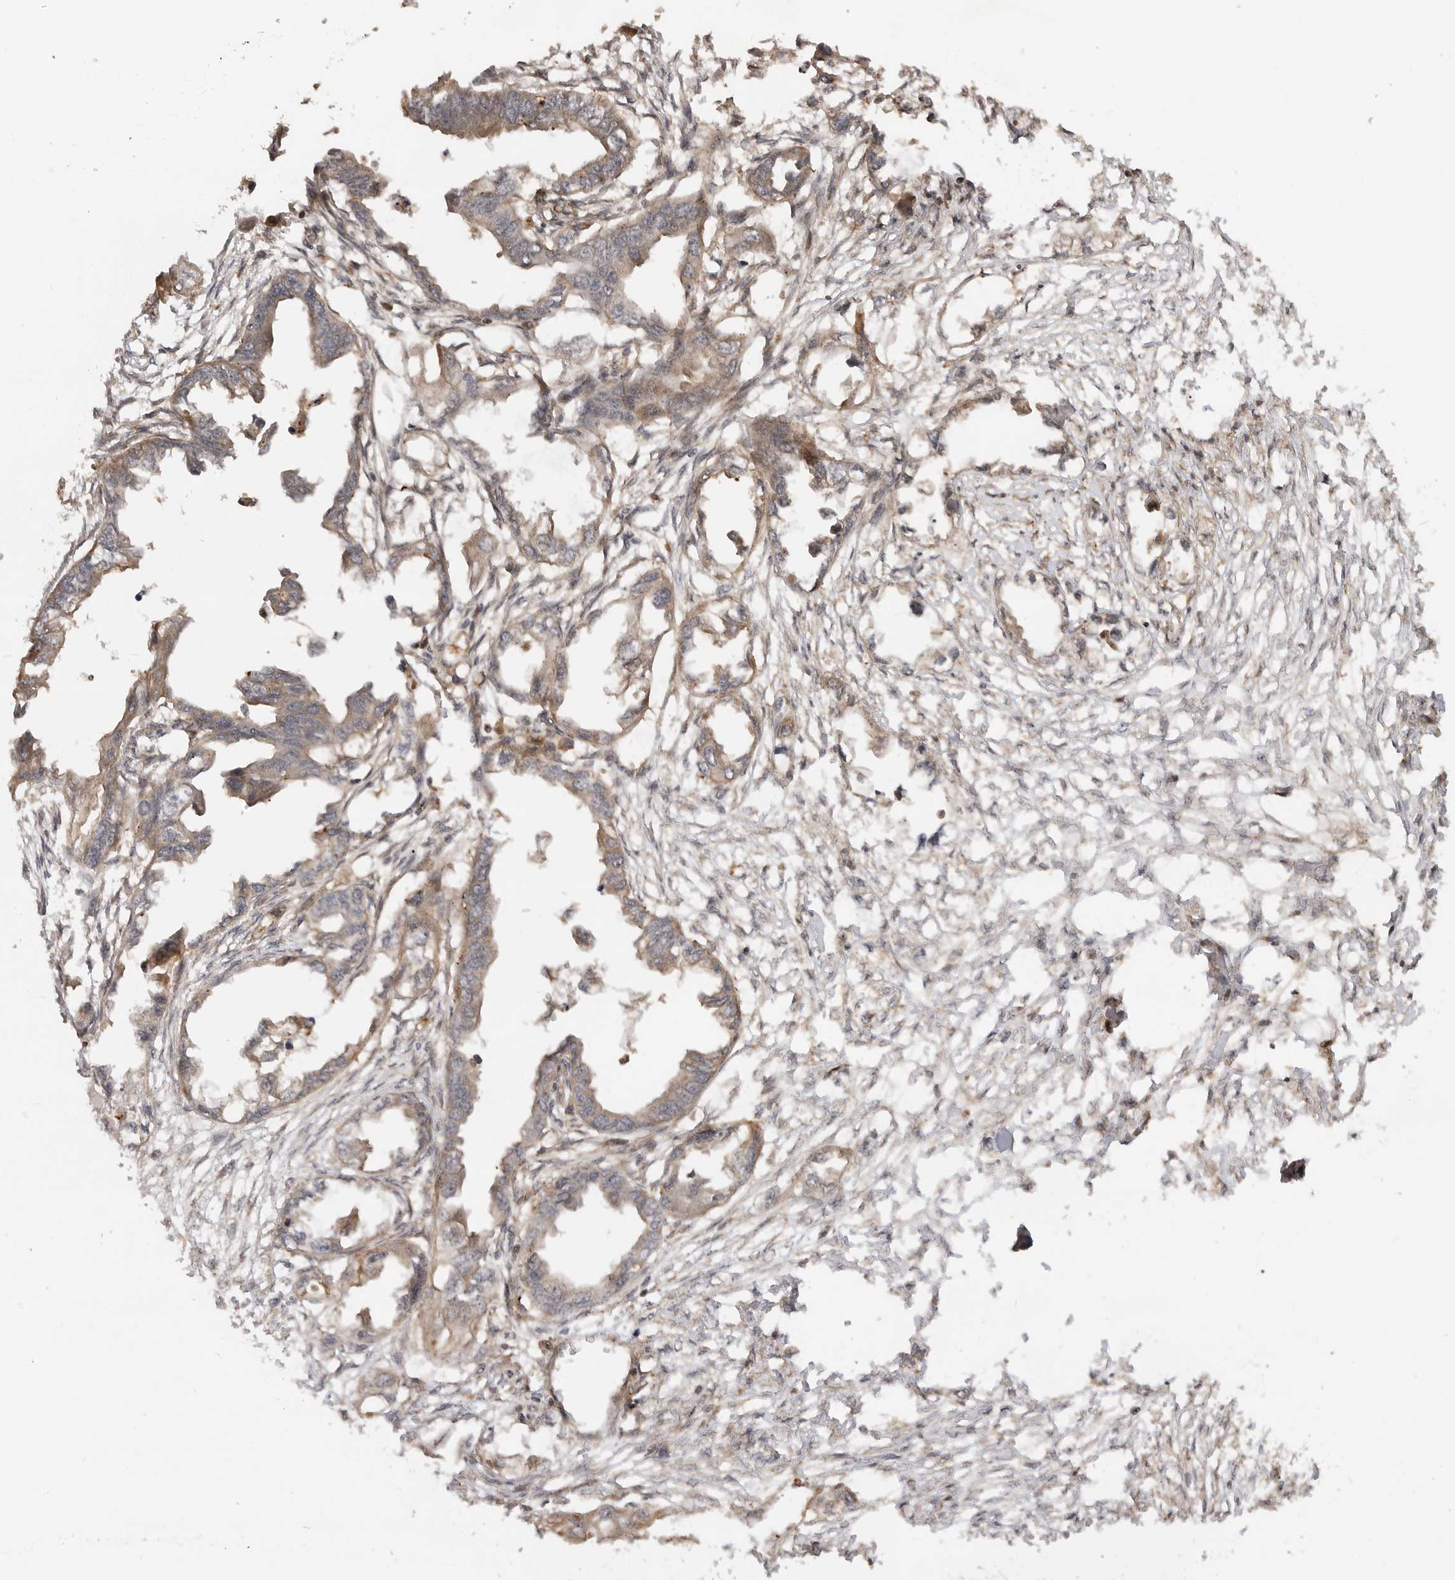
{"staining": {"intensity": "weak", "quantity": ">75%", "location": "cytoplasmic/membranous"}, "tissue": "endometrial cancer", "cell_type": "Tumor cells", "image_type": "cancer", "snomed": [{"axis": "morphology", "description": "Adenocarcinoma, NOS"}, {"axis": "morphology", "description": "Adenocarcinoma, metastatic, NOS"}, {"axis": "topography", "description": "Adipose tissue"}, {"axis": "topography", "description": "Endometrium"}], "caption": "Immunohistochemistry (DAB) staining of adenocarcinoma (endometrial) shows weak cytoplasmic/membranous protein positivity in about >75% of tumor cells.", "gene": "ADPRS", "patient": {"sex": "female", "age": 67}}